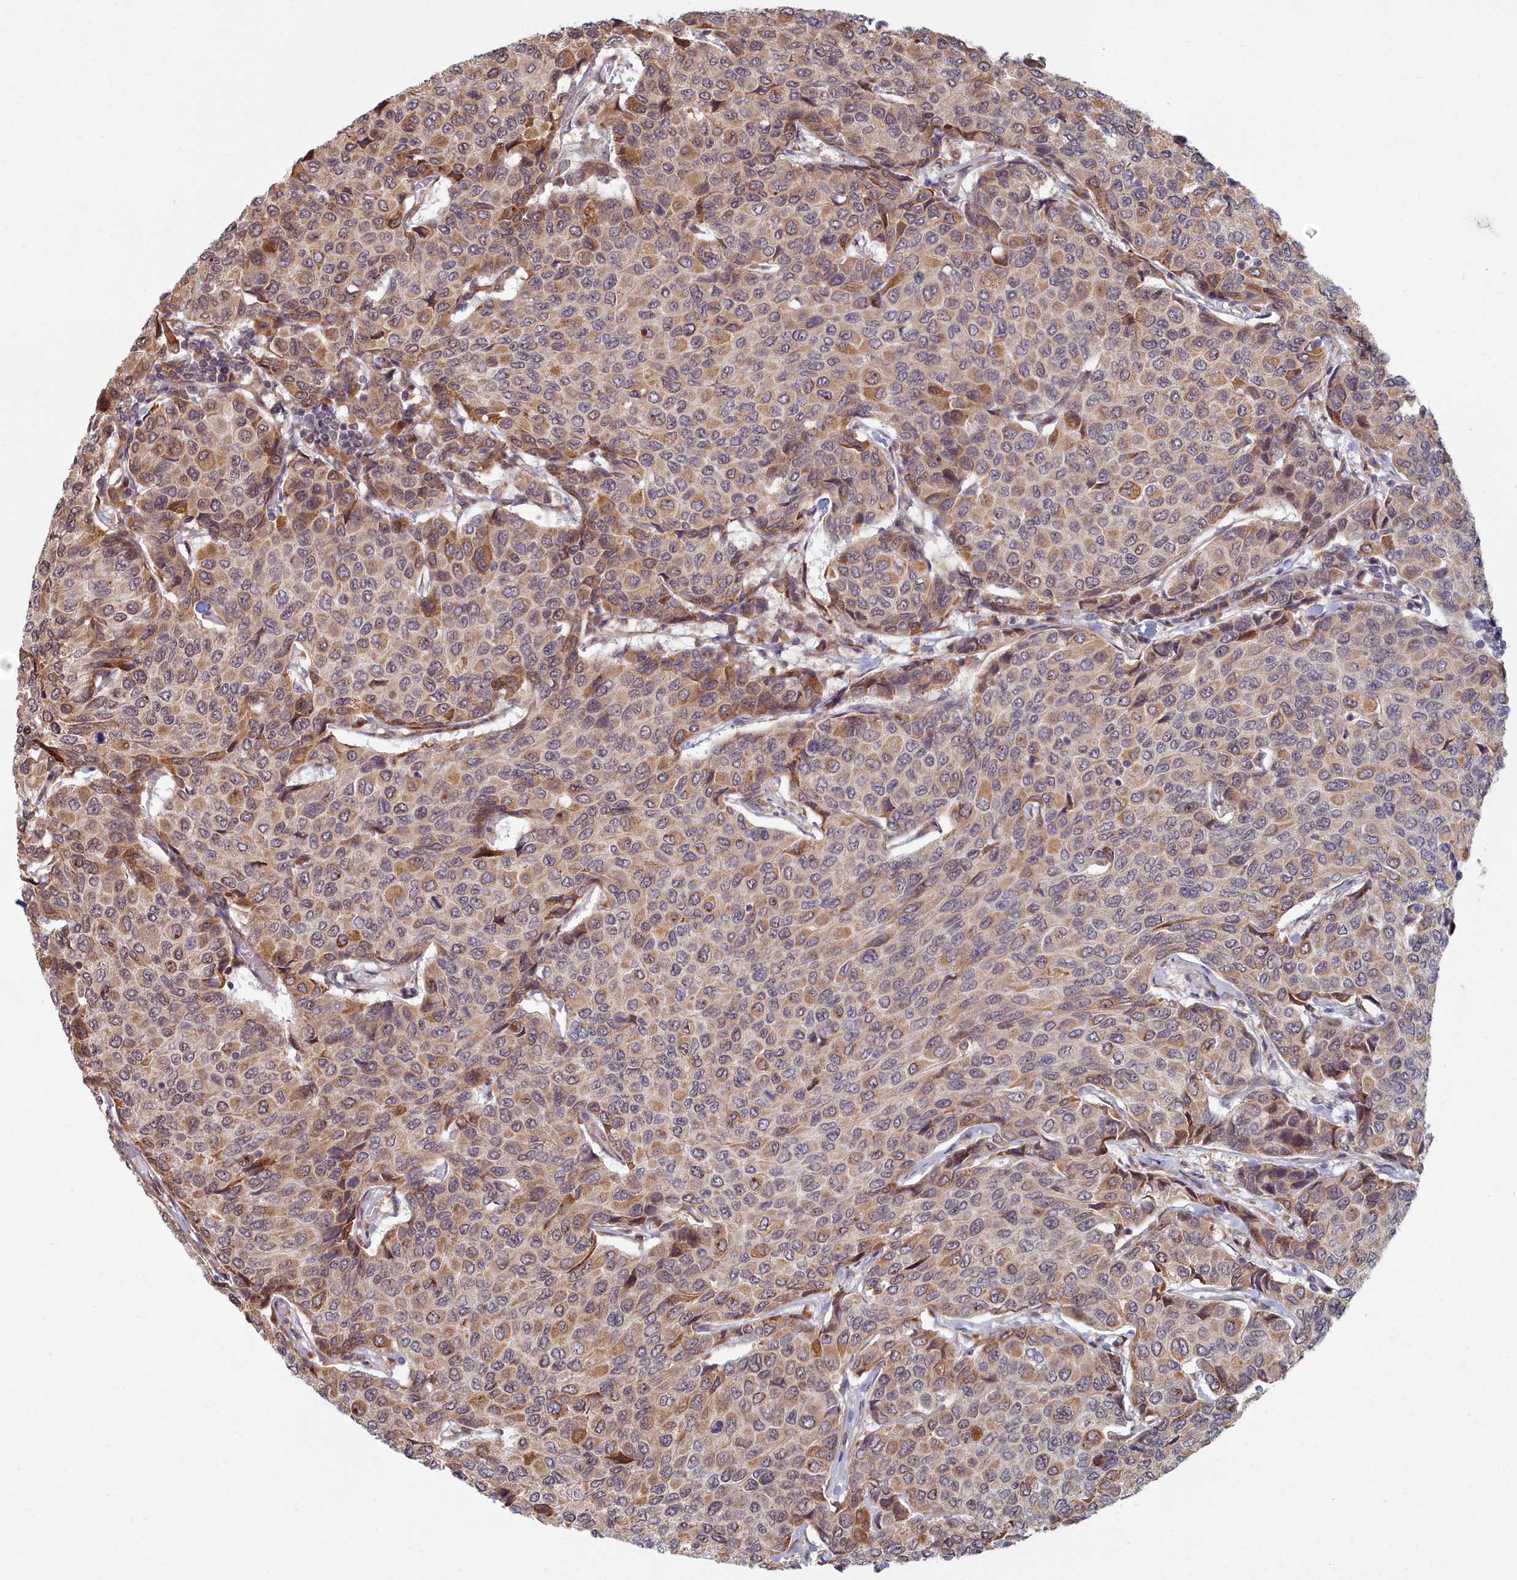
{"staining": {"intensity": "moderate", "quantity": "25%-75%", "location": "cytoplasmic/membranous"}, "tissue": "breast cancer", "cell_type": "Tumor cells", "image_type": "cancer", "snomed": [{"axis": "morphology", "description": "Duct carcinoma"}, {"axis": "topography", "description": "Breast"}], "caption": "Invasive ductal carcinoma (breast) stained with DAB (3,3'-diaminobenzidine) immunohistochemistry reveals medium levels of moderate cytoplasmic/membranous staining in approximately 25%-75% of tumor cells. Using DAB (brown) and hematoxylin (blue) stains, captured at high magnification using brightfield microscopy.", "gene": "MAK16", "patient": {"sex": "female", "age": 55}}